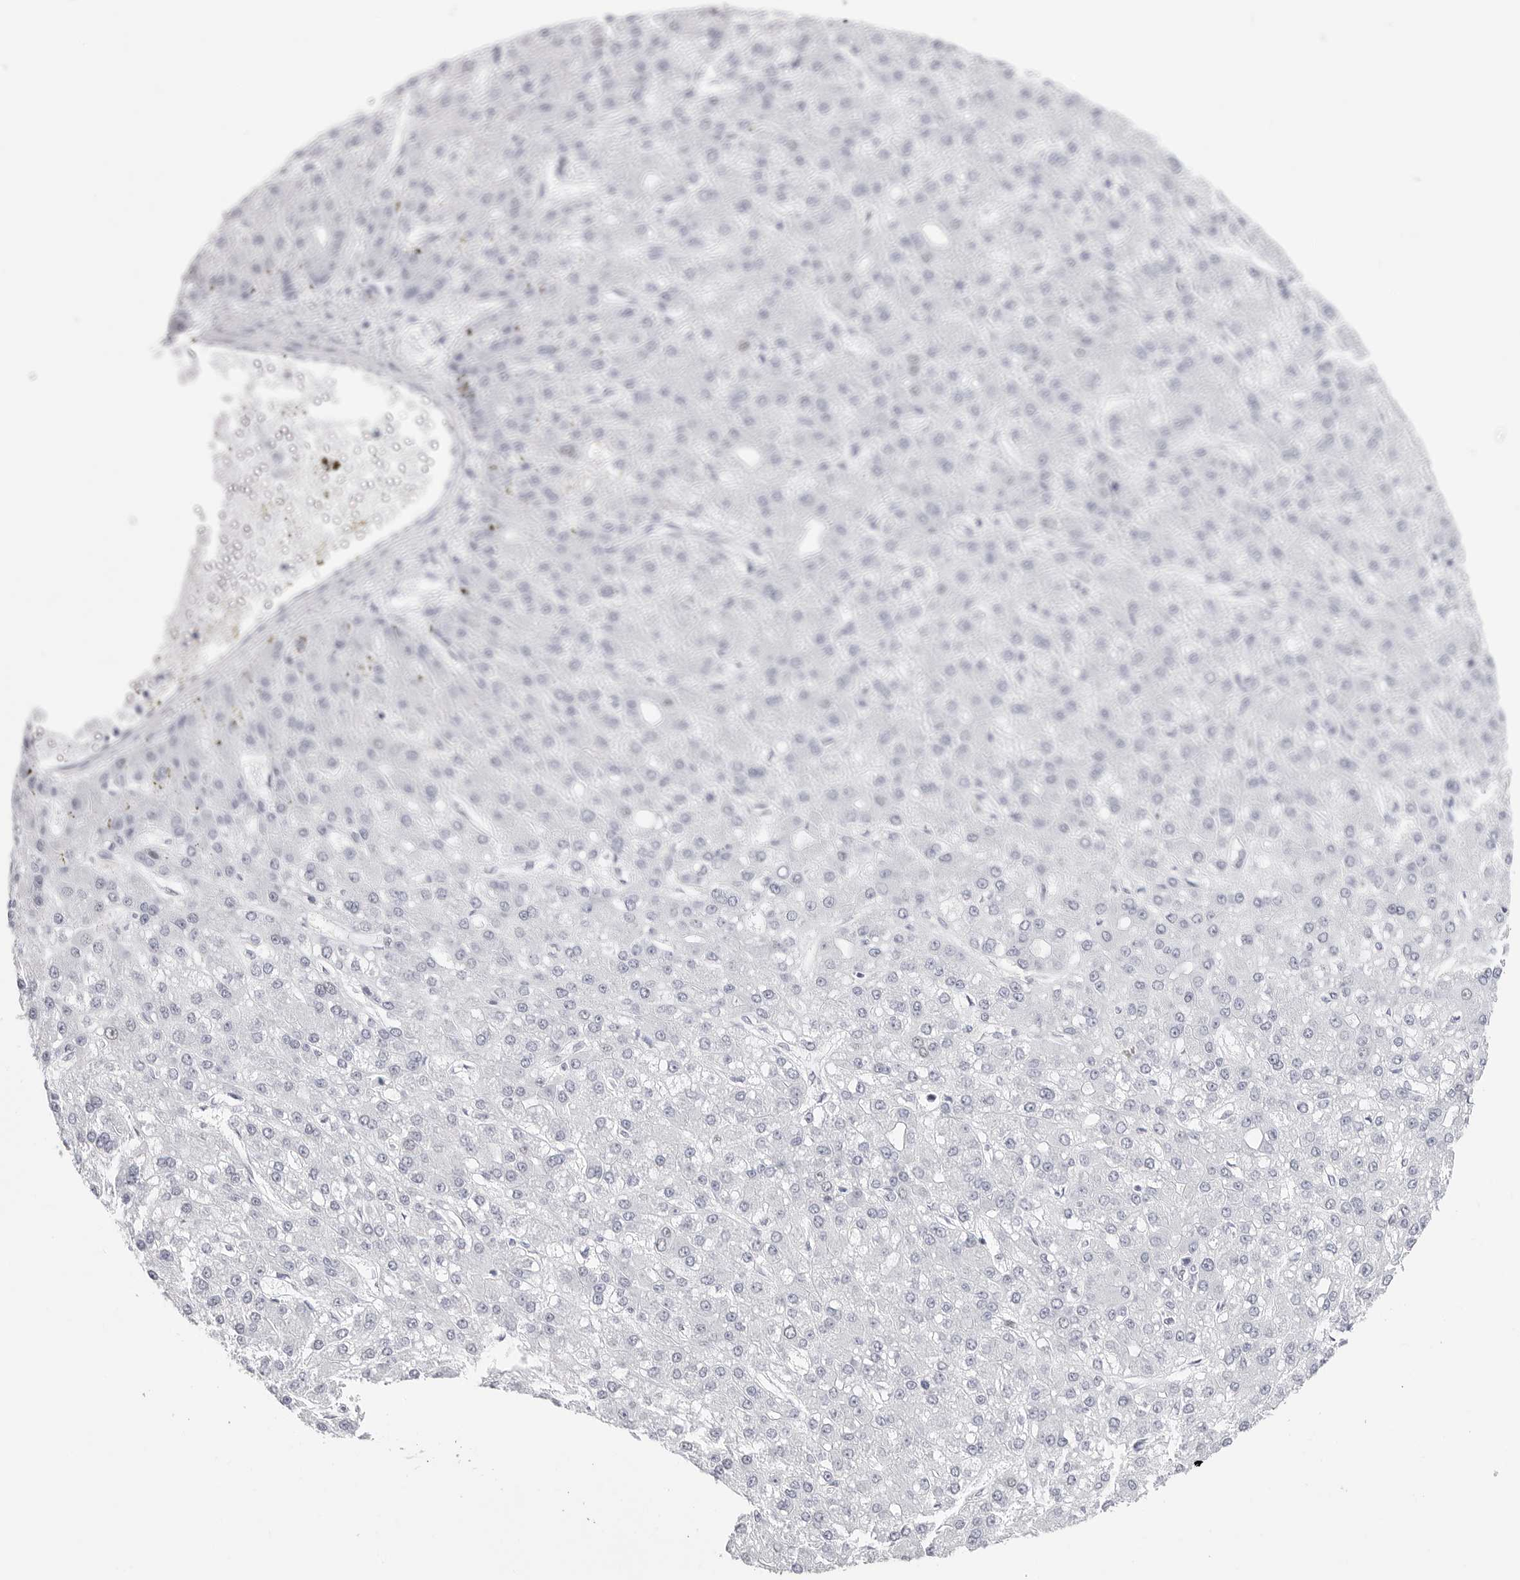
{"staining": {"intensity": "negative", "quantity": "none", "location": "none"}, "tissue": "liver cancer", "cell_type": "Tumor cells", "image_type": "cancer", "snomed": [{"axis": "morphology", "description": "Carcinoma, Hepatocellular, NOS"}, {"axis": "topography", "description": "Liver"}], "caption": "This is a image of immunohistochemistry (IHC) staining of liver hepatocellular carcinoma, which shows no staining in tumor cells. Nuclei are stained in blue.", "gene": "NASP", "patient": {"sex": "male", "age": 67}}